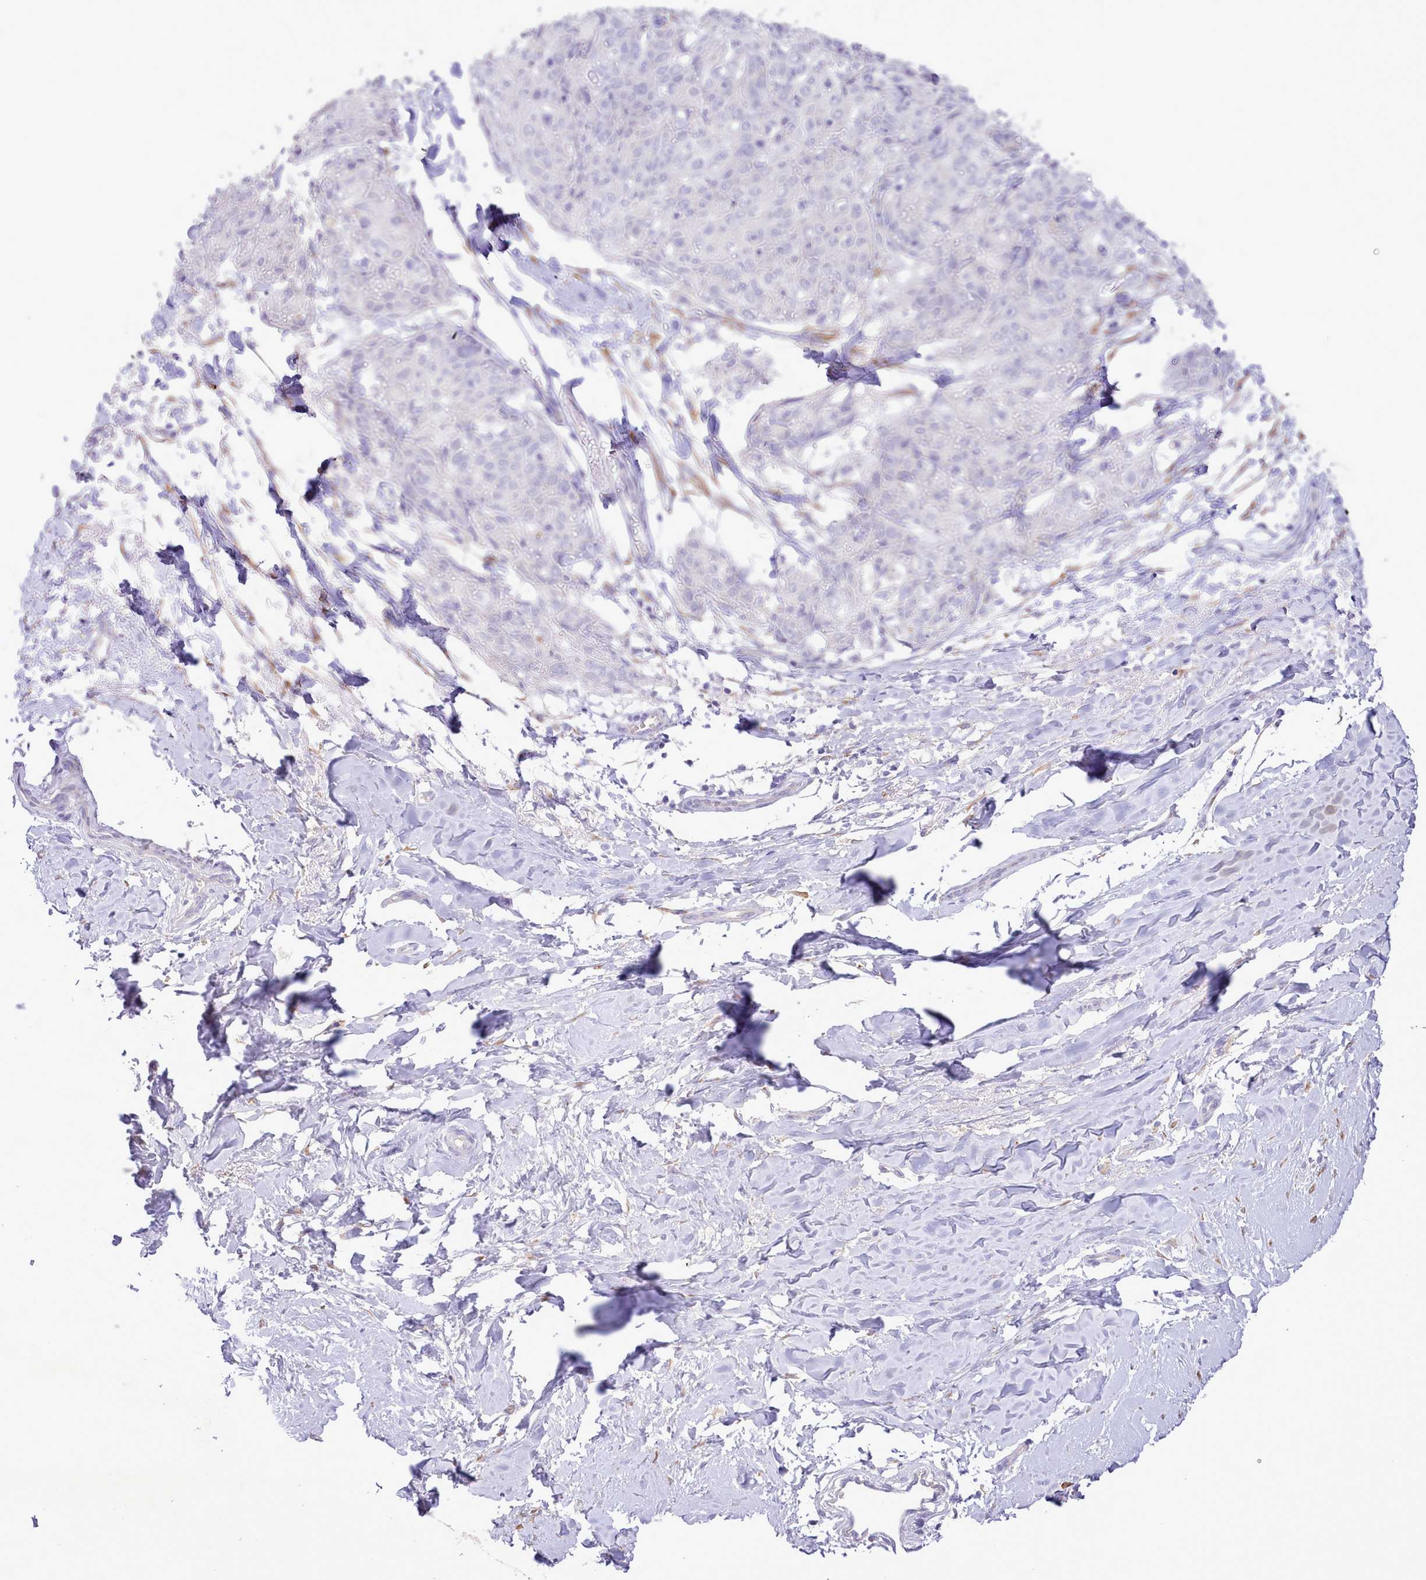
{"staining": {"intensity": "negative", "quantity": "none", "location": "none"}, "tissue": "skin cancer", "cell_type": "Tumor cells", "image_type": "cancer", "snomed": [{"axis": "morphology", "description": "Squamous cell carcinoma, NOS"}, {"axis": "topography", "description": "Skin"}, {"axis": "topography", "description": "Vulva"}], "caption": "DAB immunohistochemical staining of skin squamous cell carcinoma exhibits no significant expression in tumor cells. Brightfield microscopy of immunohistochemistry stained with DAB (3,3'-diaminobenzidine) (brown) and hematoxylin (blue), captured at high magnification.", "gene": "CCL1", "patient": {"sex": "female", "age": 85}}